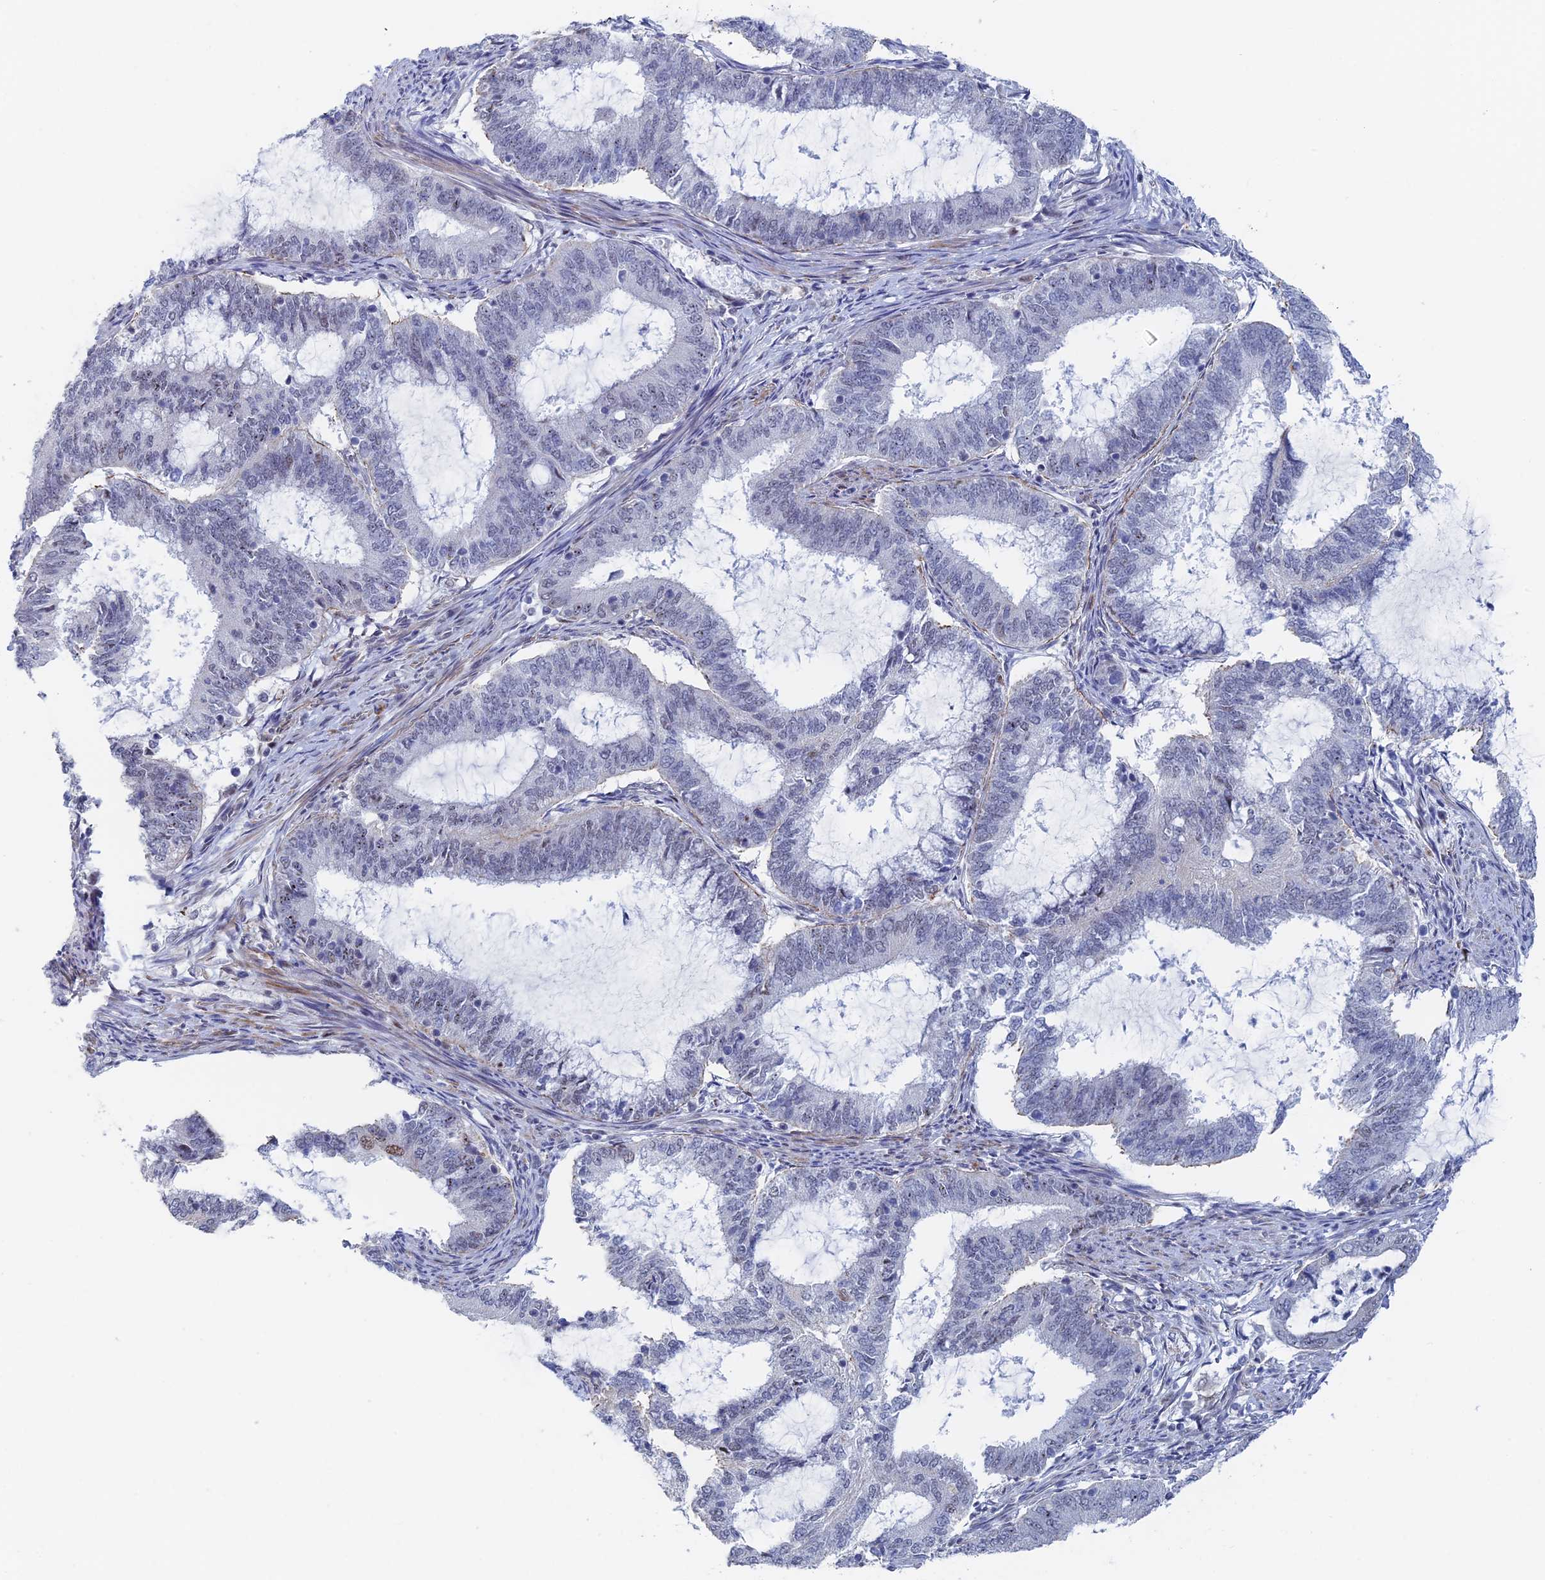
{"staining": {"intensity": "negative", "quantity": "none", "location": "none"}, "tissue": "endometrial cancer", "cell_type": "Tumor cells", "image_type": "cancer", "snomed": [{"axis": "morphology", "description": "Adenocarcinoma, NOS"}, {"axis": "topography", "description": "Endometrium"}], "caption": "A photomicrograph of adenocarcinoma (endometrial) stained for a protein shows no brown staining in tumor cells.", "gene": "GMNC", "patient": {"sex": "female", "age": 51}}